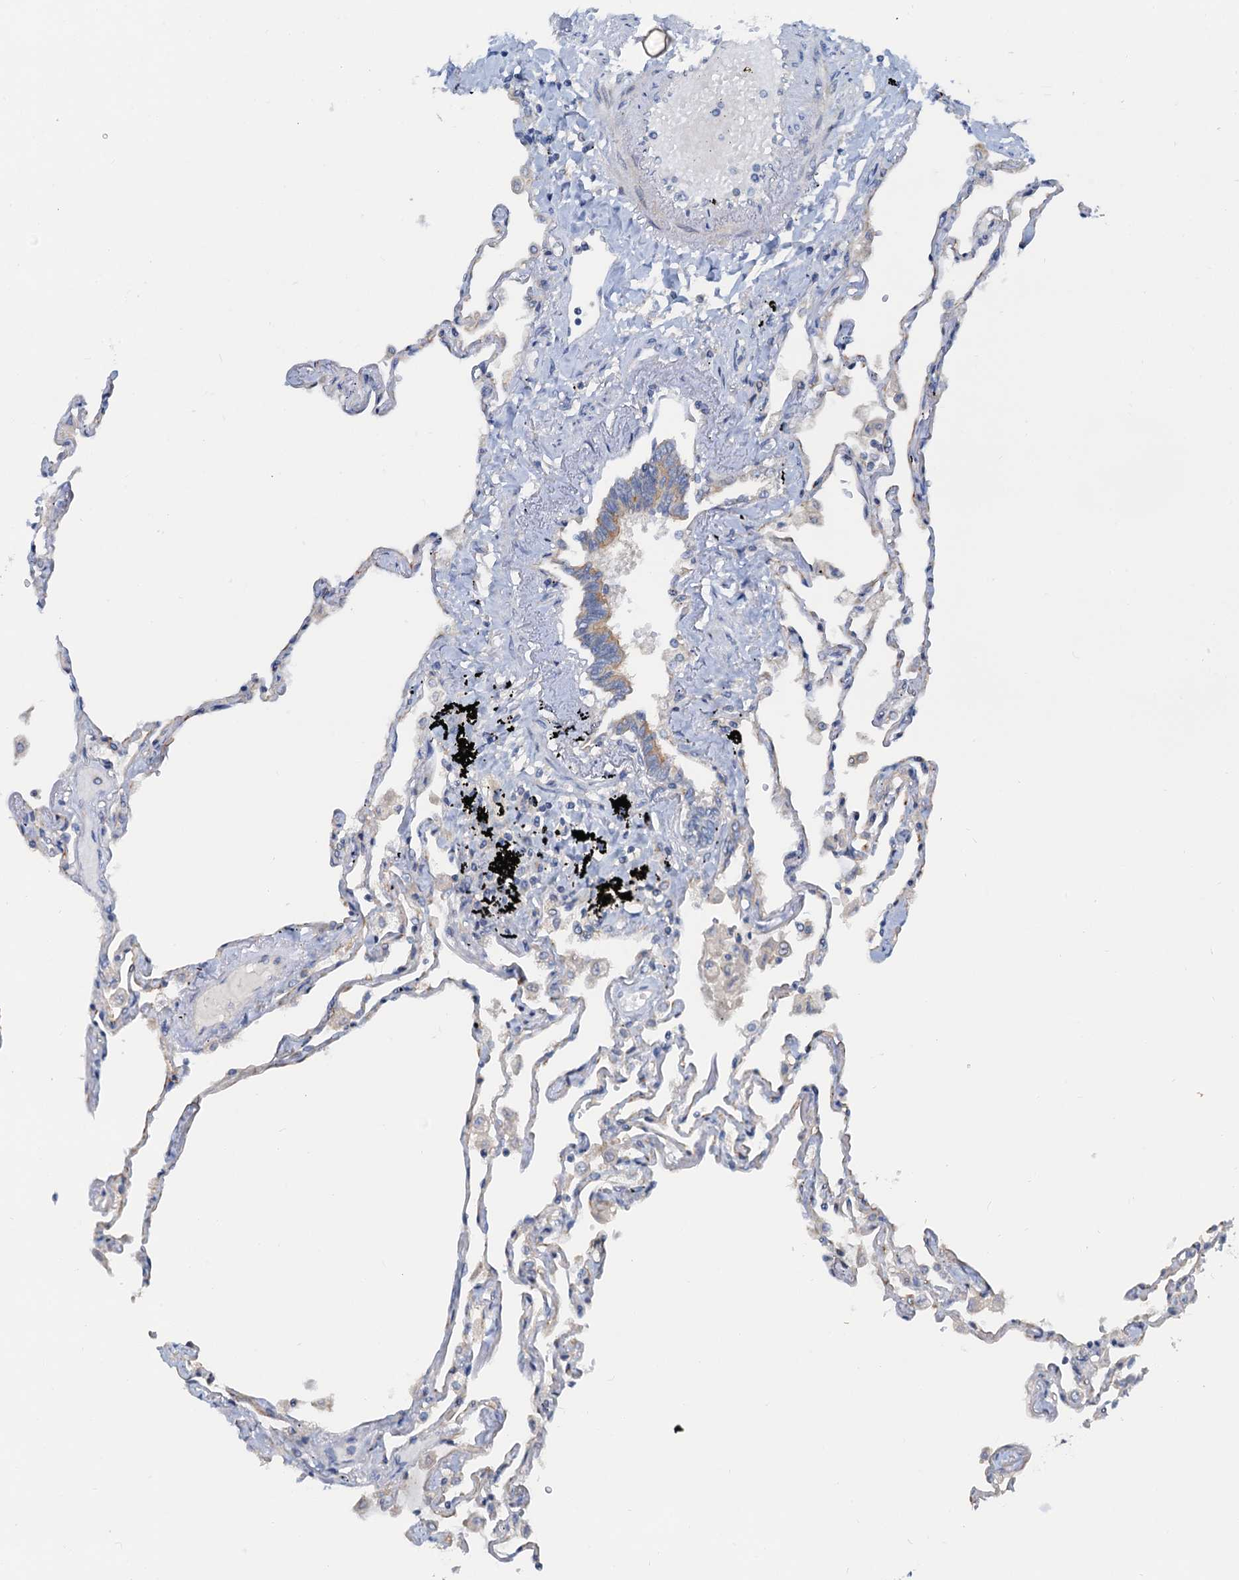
{"staining": {"intensity": "moderate", "quantity": "<25%", "location": "cytoplasmic/membranous"}, "tissue": "lung", "cell_type": "Alveolar cells", "image_type": "normal", "snomed": [{"axis": "morphology", "description": "Normal tissue, NOS"}, {"axis": "topography", "description": "Lung"}], "caption": "Lung stained for a protein (brown) exhibits moderate cytoplasmic/membranous positive expression in about <25% of alveolar cells.", "gene": "ANKRD26", "patient": {"sex": "female", "age": 67}}